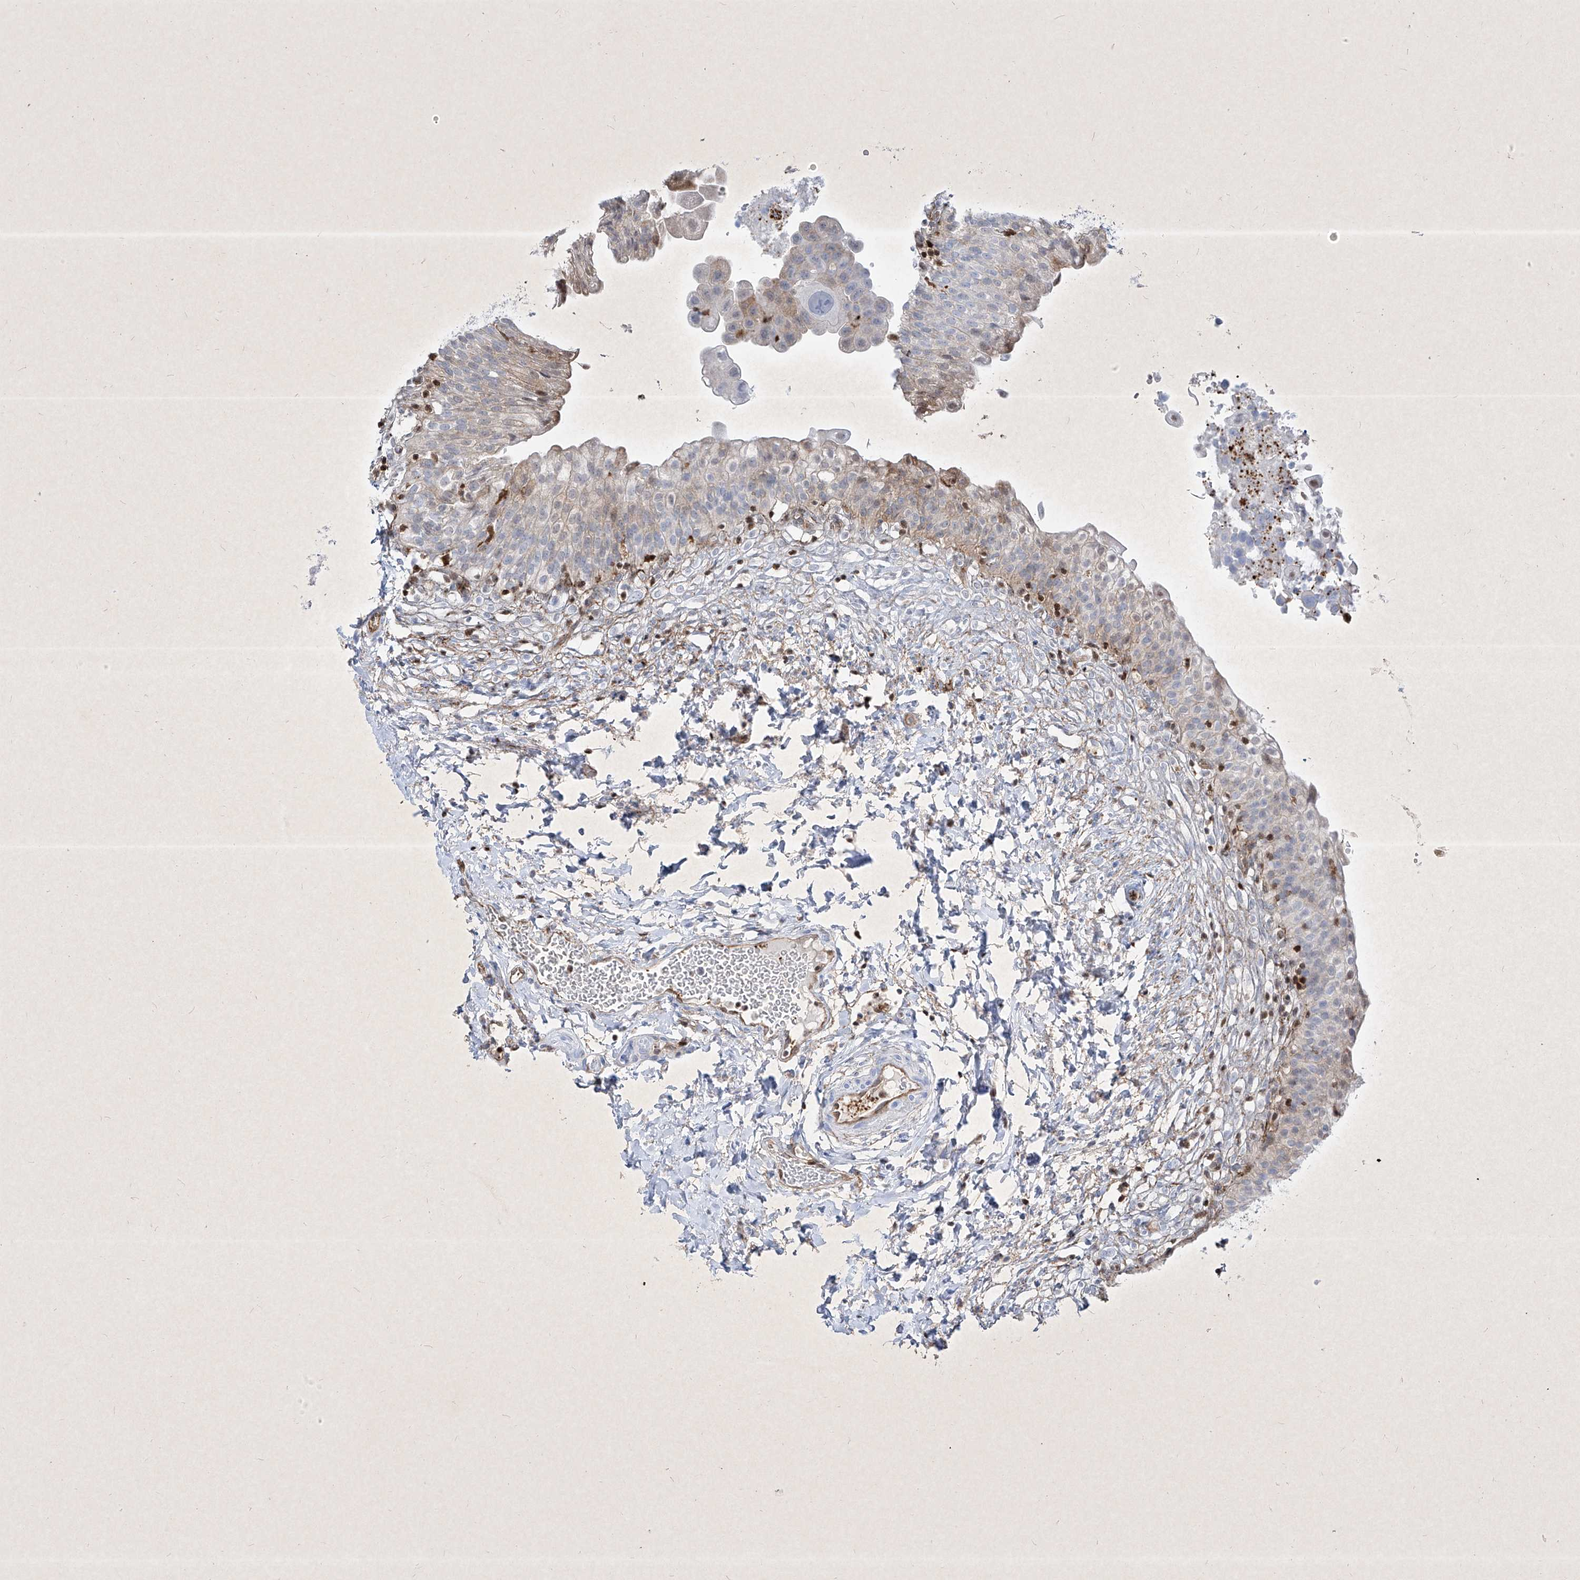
{"staining": {"intensity": "moderate", "quantity": "<25%", "location": "cytoplasmic/membranous"}, "tissue": "urinary bladder", "cell_type": "Urothelial cells", "image_type": "normal", "snomed": [{"axis": "morphology", "description": "Normal tissue, NOS"}, {"axis": "topography", "description": "Urinary bladder"}], "caption": "Immunohistochemistry (IHC) micrograph of normal human urinary bladder stained for a protein (brown), which exhibits low levels of moderate cytoplasmic/membranous expression in about <25% of urothelial cells.", "gene": "PSMB10", "patient": {"sex": "male", "age": 55}}